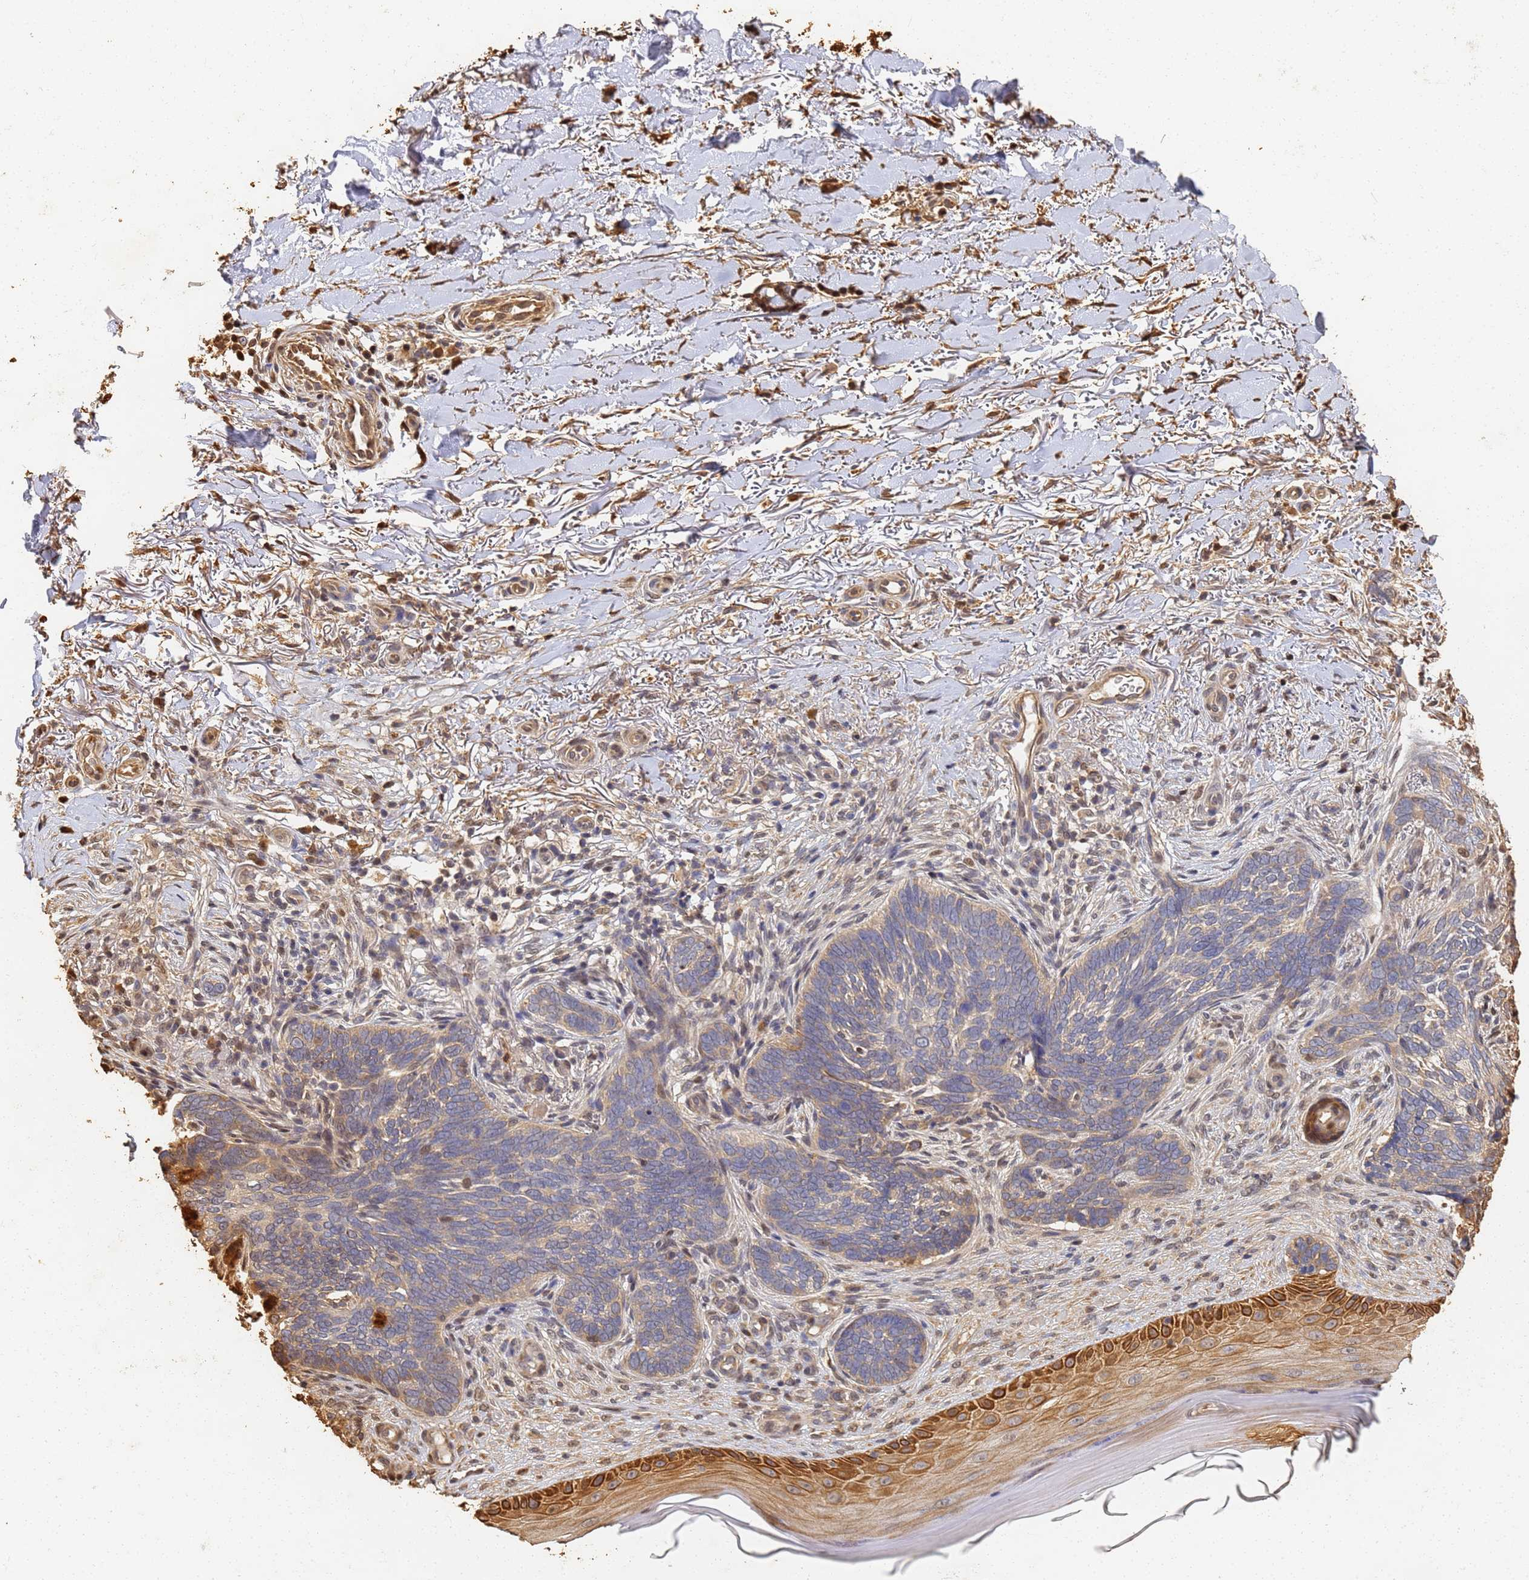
{"staining": {"intensity": "negative", "quantity": "none", "location": "none"}, "tissue": "skin cancer", "cell_type": "Tumor cells", "image_type": "cancer", "snomed": [{"axis": "morphology", "description": "Normal tissue, NOS"}, {"axis": "morphology", "description": "Basal cell carcinoma"}, {"axis": "topography", "description": "Skin"}], "caption": "High power microscopy photomicrograph of an immunohistochemistry (IHC) histopathology image of basal cell carcinoma (skin), revealing no significant positivity in tumor cells.", "gene": "JAK2", "patient": {"sex": "female", "age": 67}}